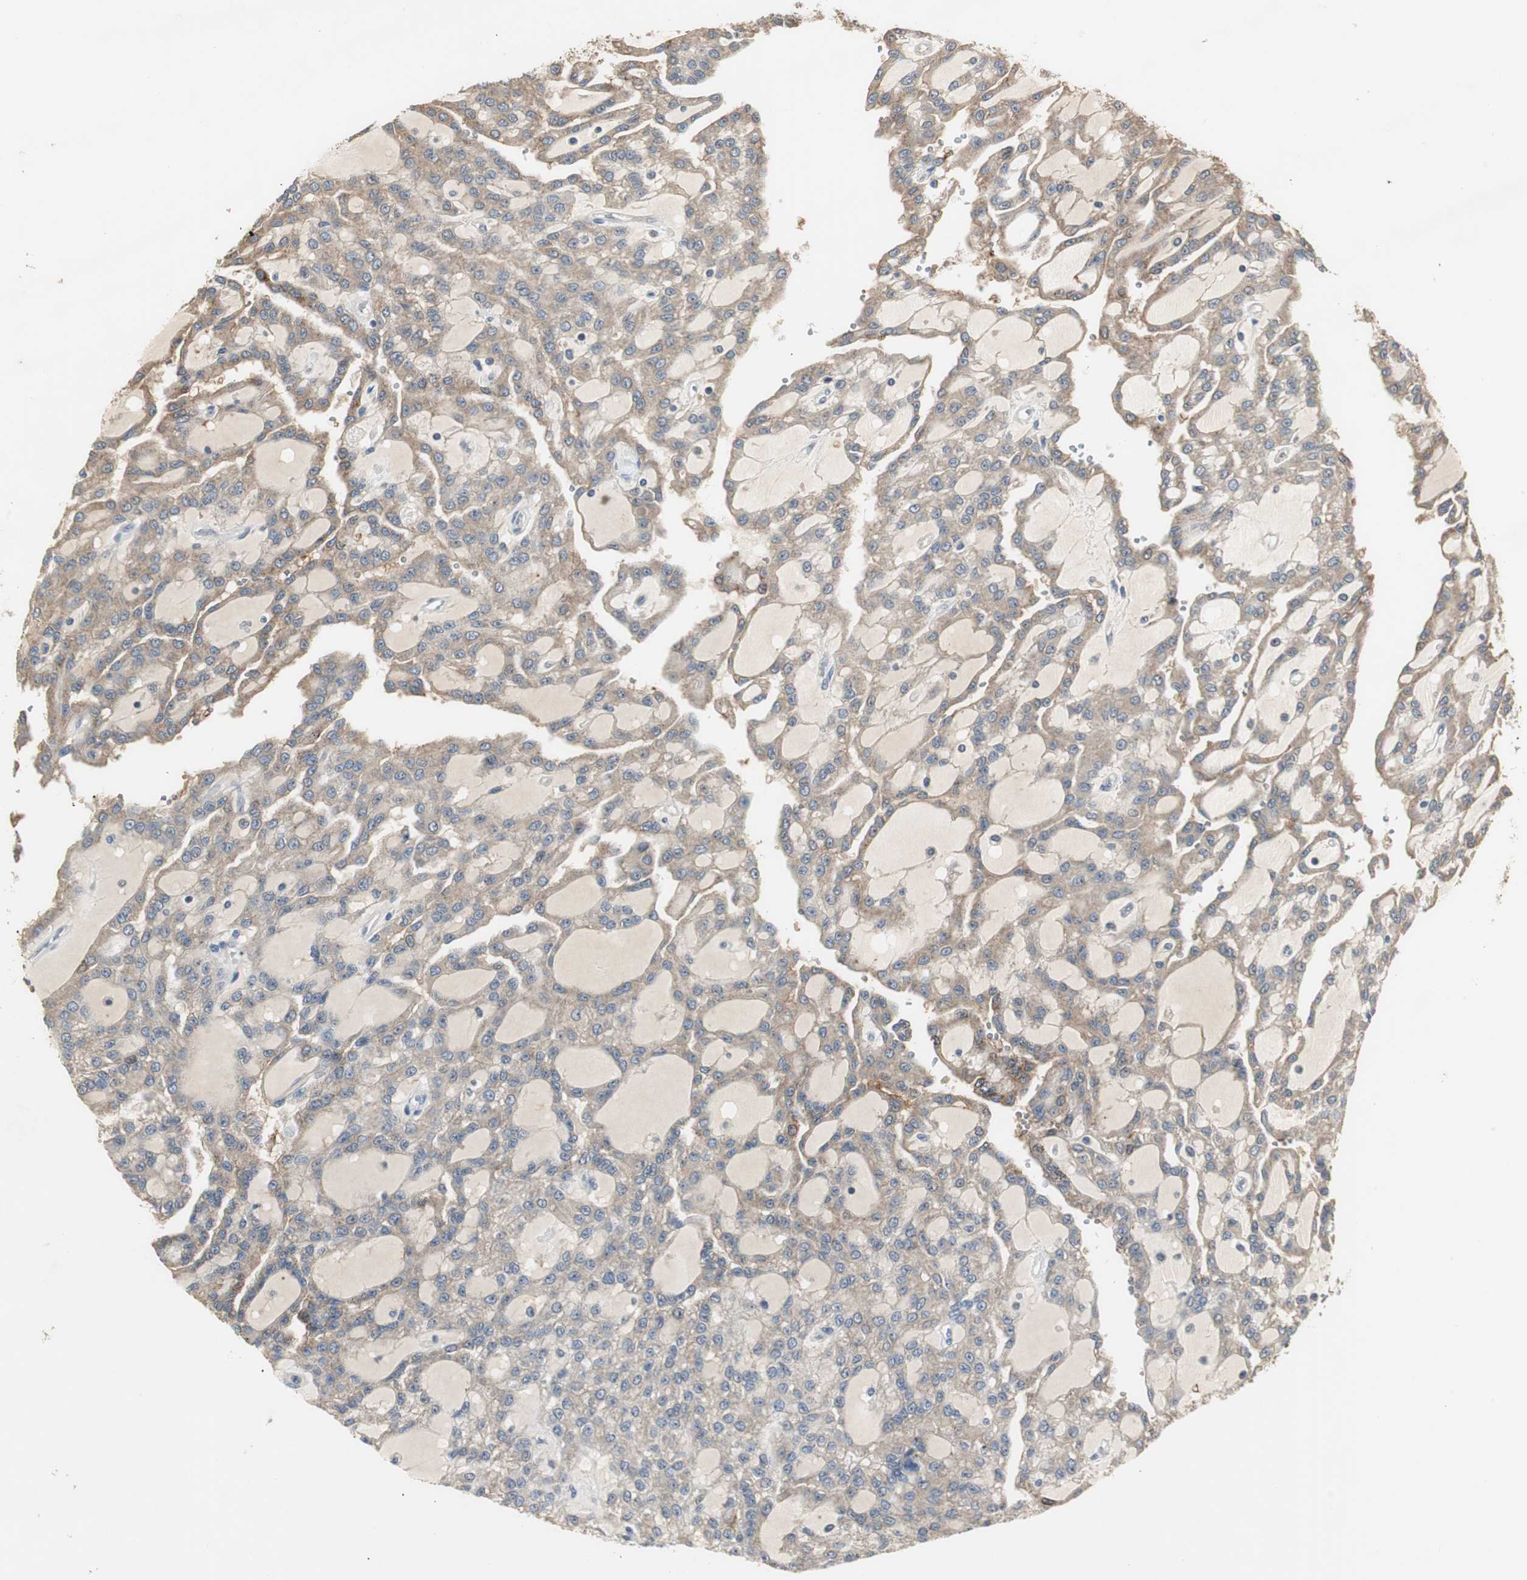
{"staining": {"intensity": "moderate", "quantity": ">75%", "location": "cytoplasmic/membranous"}, "tissue": "renal cancer", "cell_type": "Tumor cells", "image_type": "cancer", "snomed": [{"axis": "morphology", "description": "Adenocarcinoma, NOS"}, {"axis": "topography", "description": "Kidney"}], "caption": "Brown immunohistochemical staining in human renal cancer (adenocarcinoma) reveals moderate cytoplasmic/membranous positivity in approximately >75% of tumor cells. (DAB IHC with brightfield microscopy, high magnification).", "gene": "PTPRN2", "patient": {"sex": "male", "age": 63}}